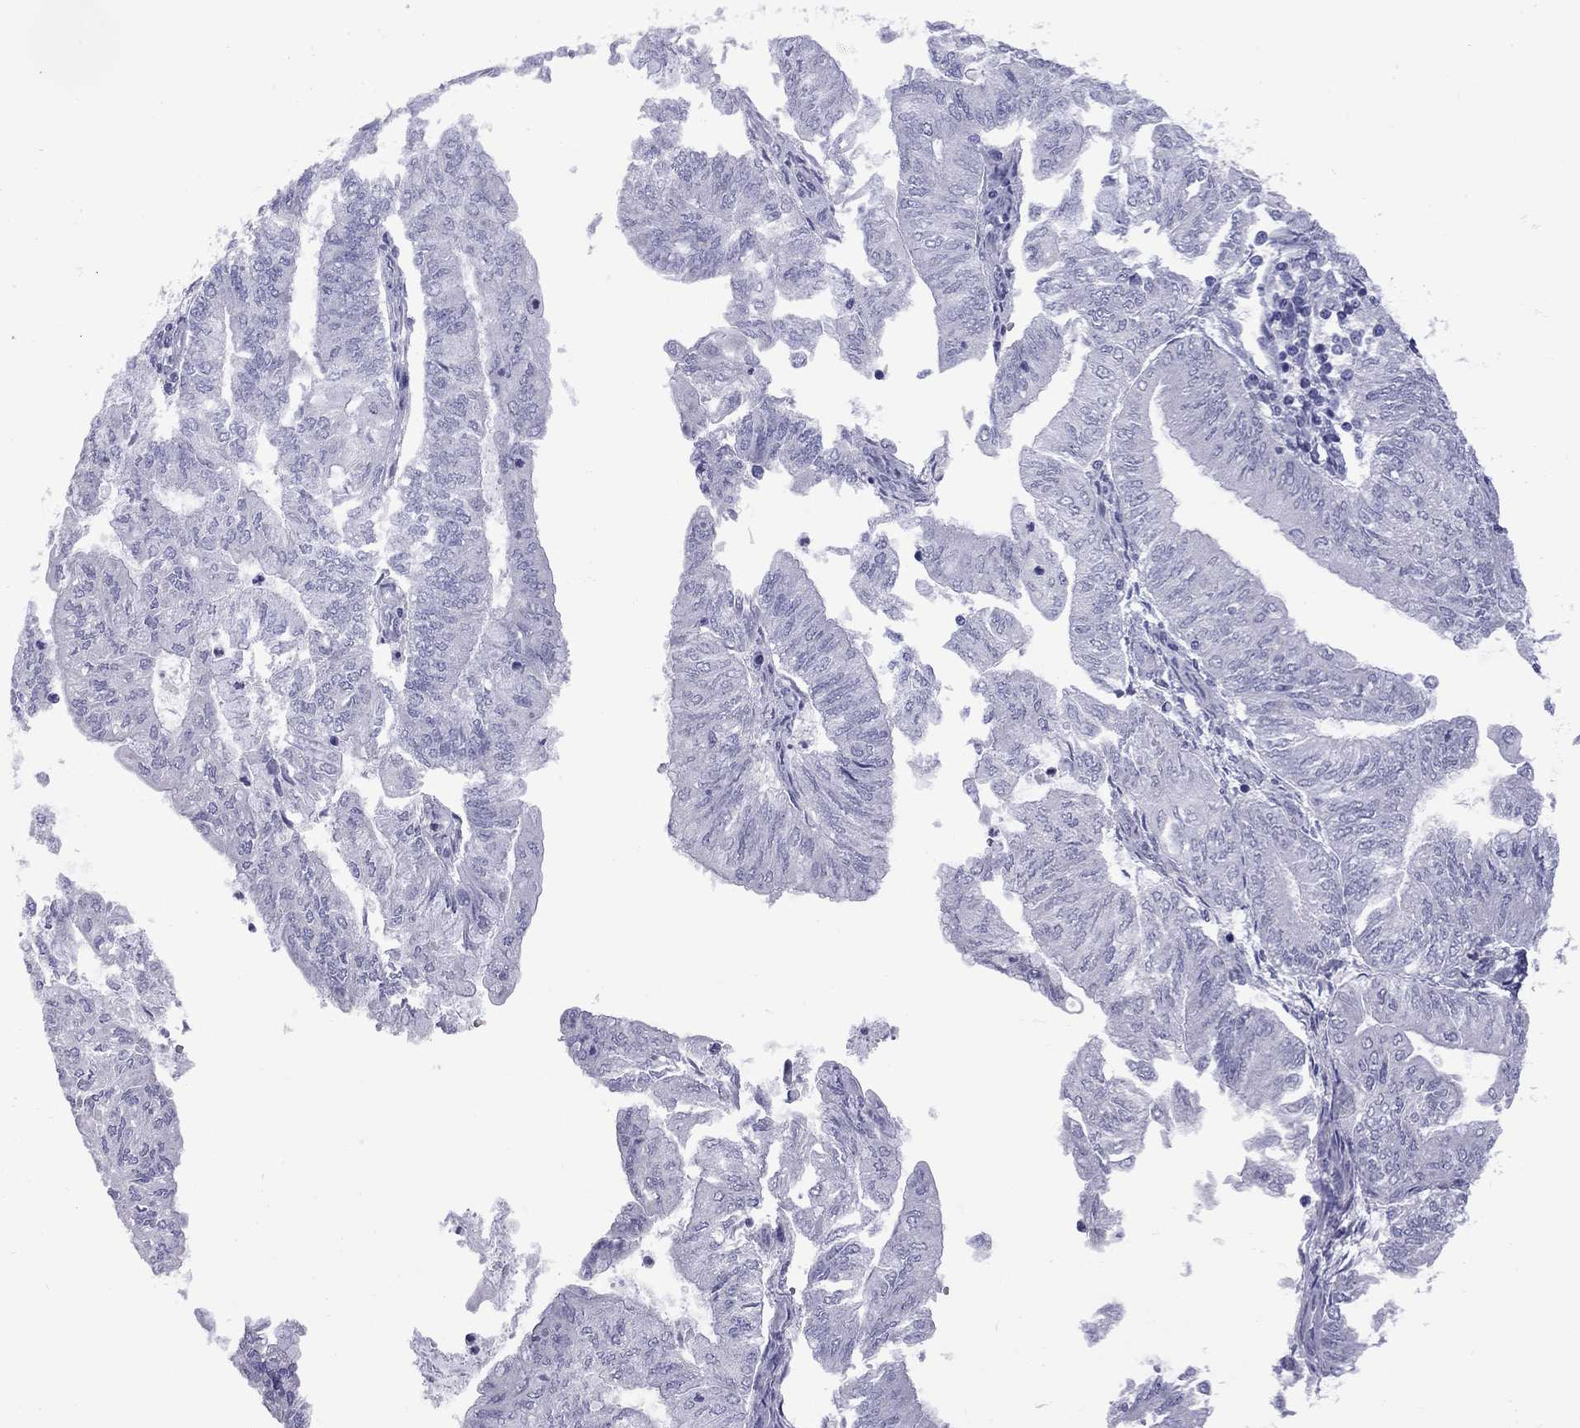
{"staining": {"intensity": "negative", "quantity": "none", "location": "none"}, "tissue": "endometrial cancer", "cell_type": "Tumor cells", "image_type": "cancer", "snomed": [{"axis": "morphology", "description": "Adenocarcinoma, NOS"}, {"axis": "topography", "description": "Endometrium"}], "caption": "High power microscopy image of an immunohistochemistry photomicrograph of endometrial cancer, revealing no significant positivity in tumor cells. (Stains: DAB (3,3'-diaminobenzidine) immunohistochemistry (IHC) with hematoxylin counter stain, Microscopy: brightfield microscopy at high magnification).", "gene": "EPPIN", "patient": {"sex": "female", "age": 59}}